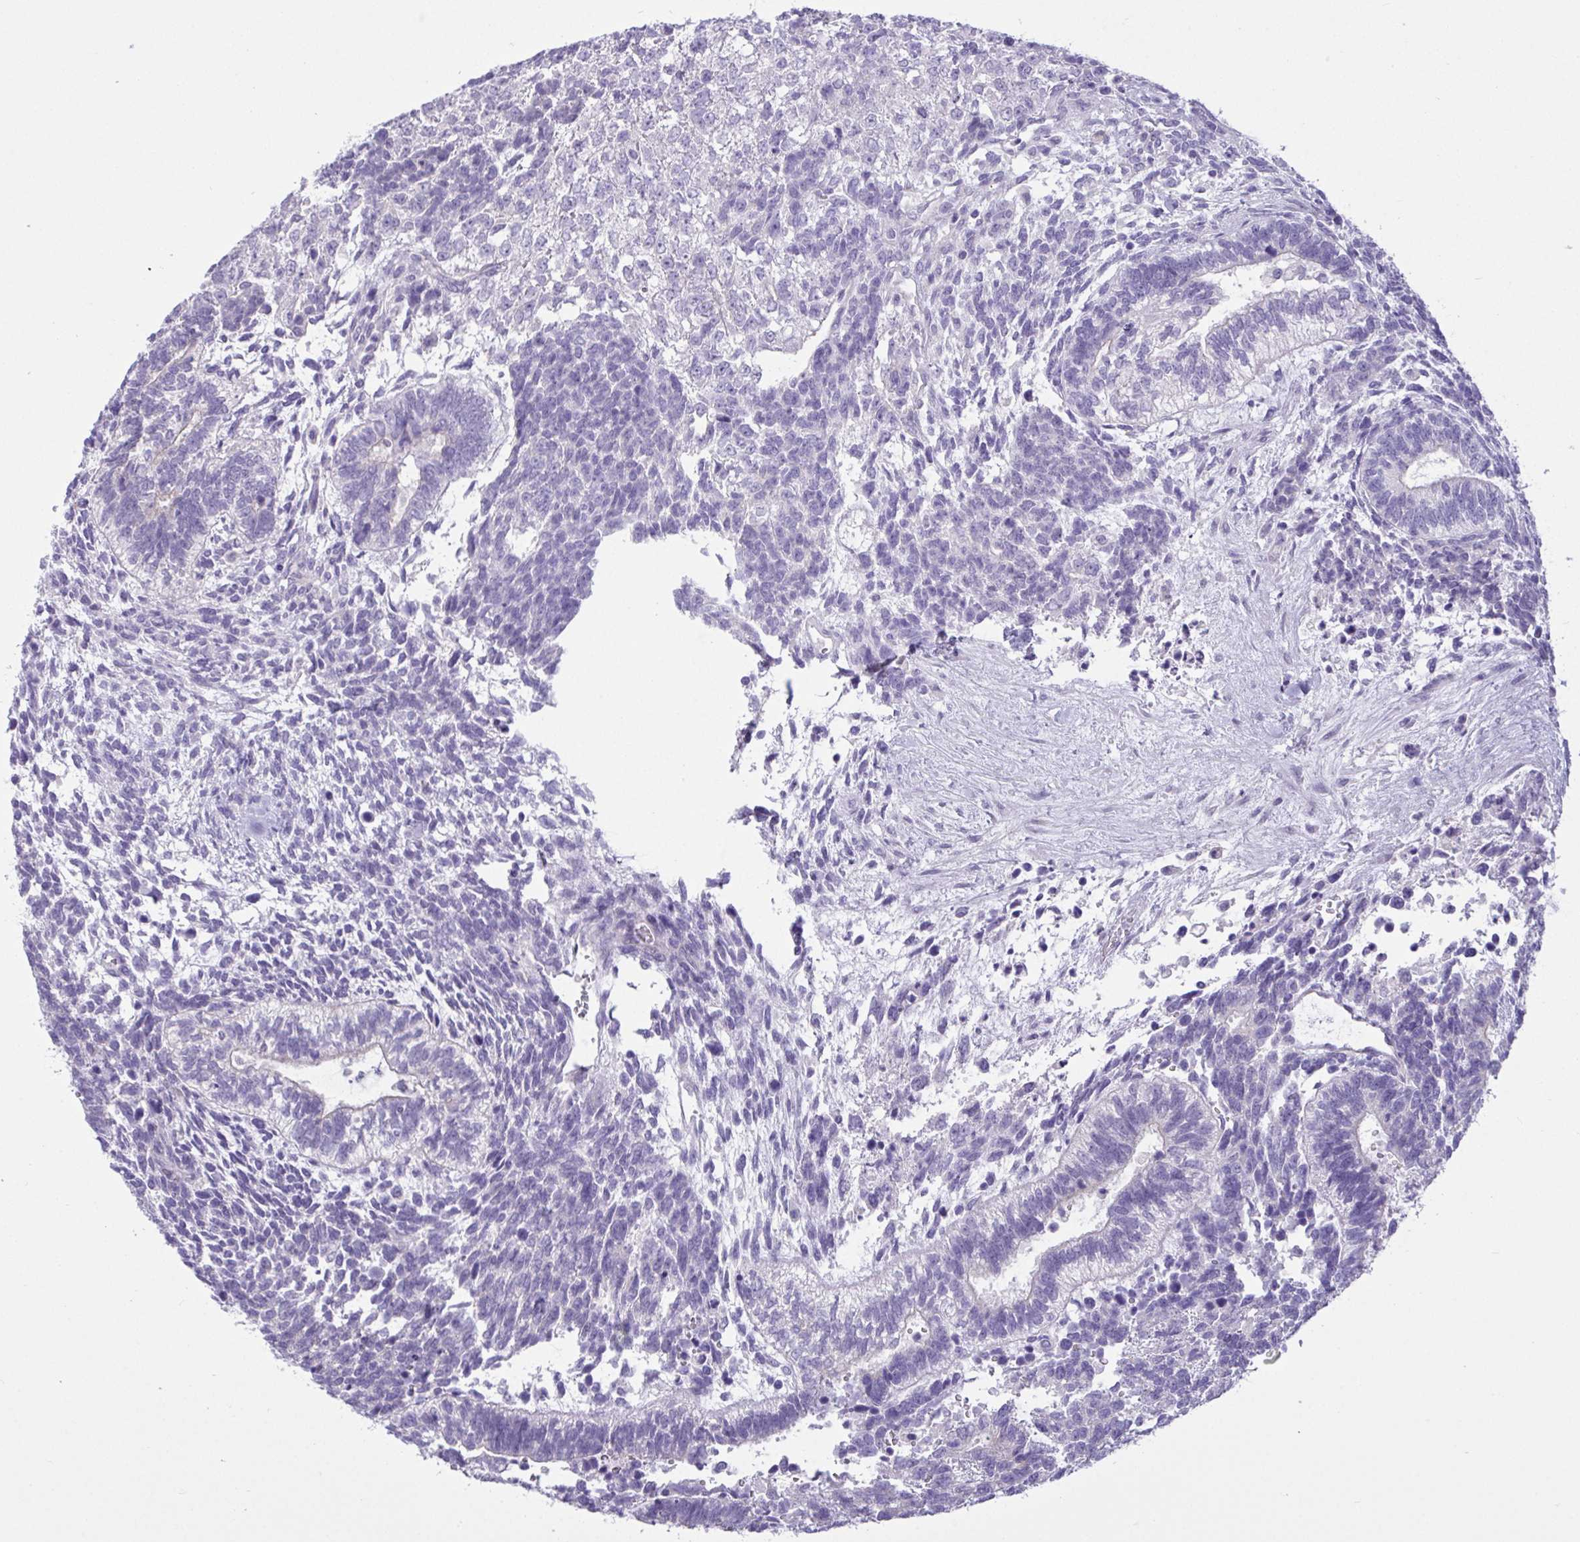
{"staining": {"intensity": "negative", "quantity": "none", "location": "none"}, "tissue": "testis cancer", "cell_type": "Tumor cells", "image_type": "cancer", "snomed": [{"axis": "morphology", "description": "Carcinoma, Embryonal, NOS"}, {"axis": "topography", "description": "Testis"}], "caption": "High power microscopy histopathology image of an immunohistochemistry (IHC) micrograph of testis embryonal carcinoma, revealing no significant expression in tumor cells.", "gene": "C4orf33", "patient": {"sex": "male", "age": 23}}